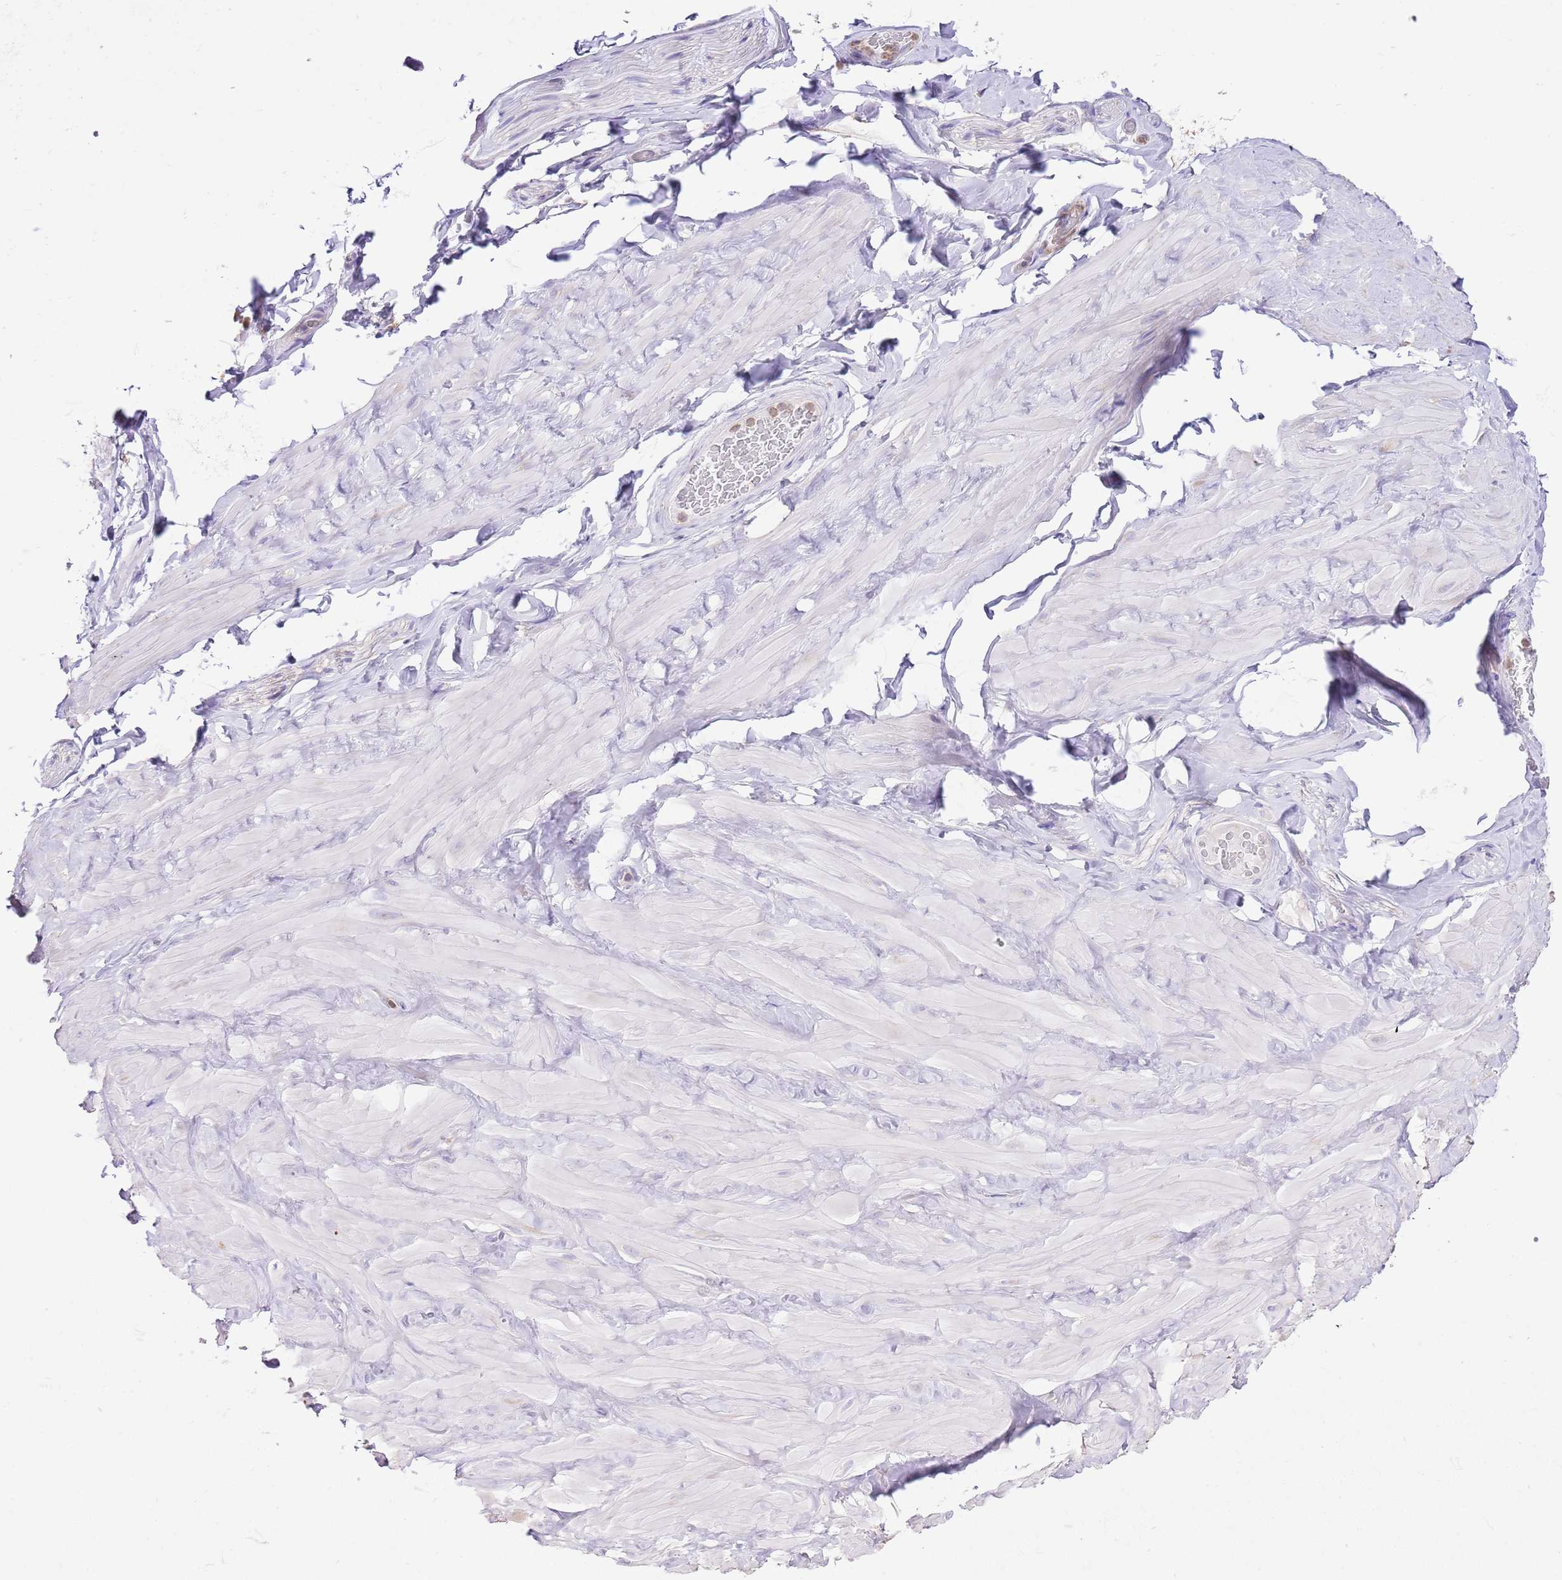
{"staining": {"intensity": "negative", "quantity": "none", "location": "none"}, "tissue": "adipose tissue", "cell_type": "Adipocytes", "image_type": "normal", "snomed": [{"axis": "morphology", "description": "Normal tissue, NOS"}, {"axis": "topography", "description": "Soft tissue"}, {"axis": "topography", "description": "Vascular tissue"}], "caption": "Adipocytes are negative for protein expression in normal human adipose tissue. (Brightfield microscopy of DAB immunohistochemistry at high magnification).", "gene": "RPS10", "patient": {"sex": "male", "age": 41}}